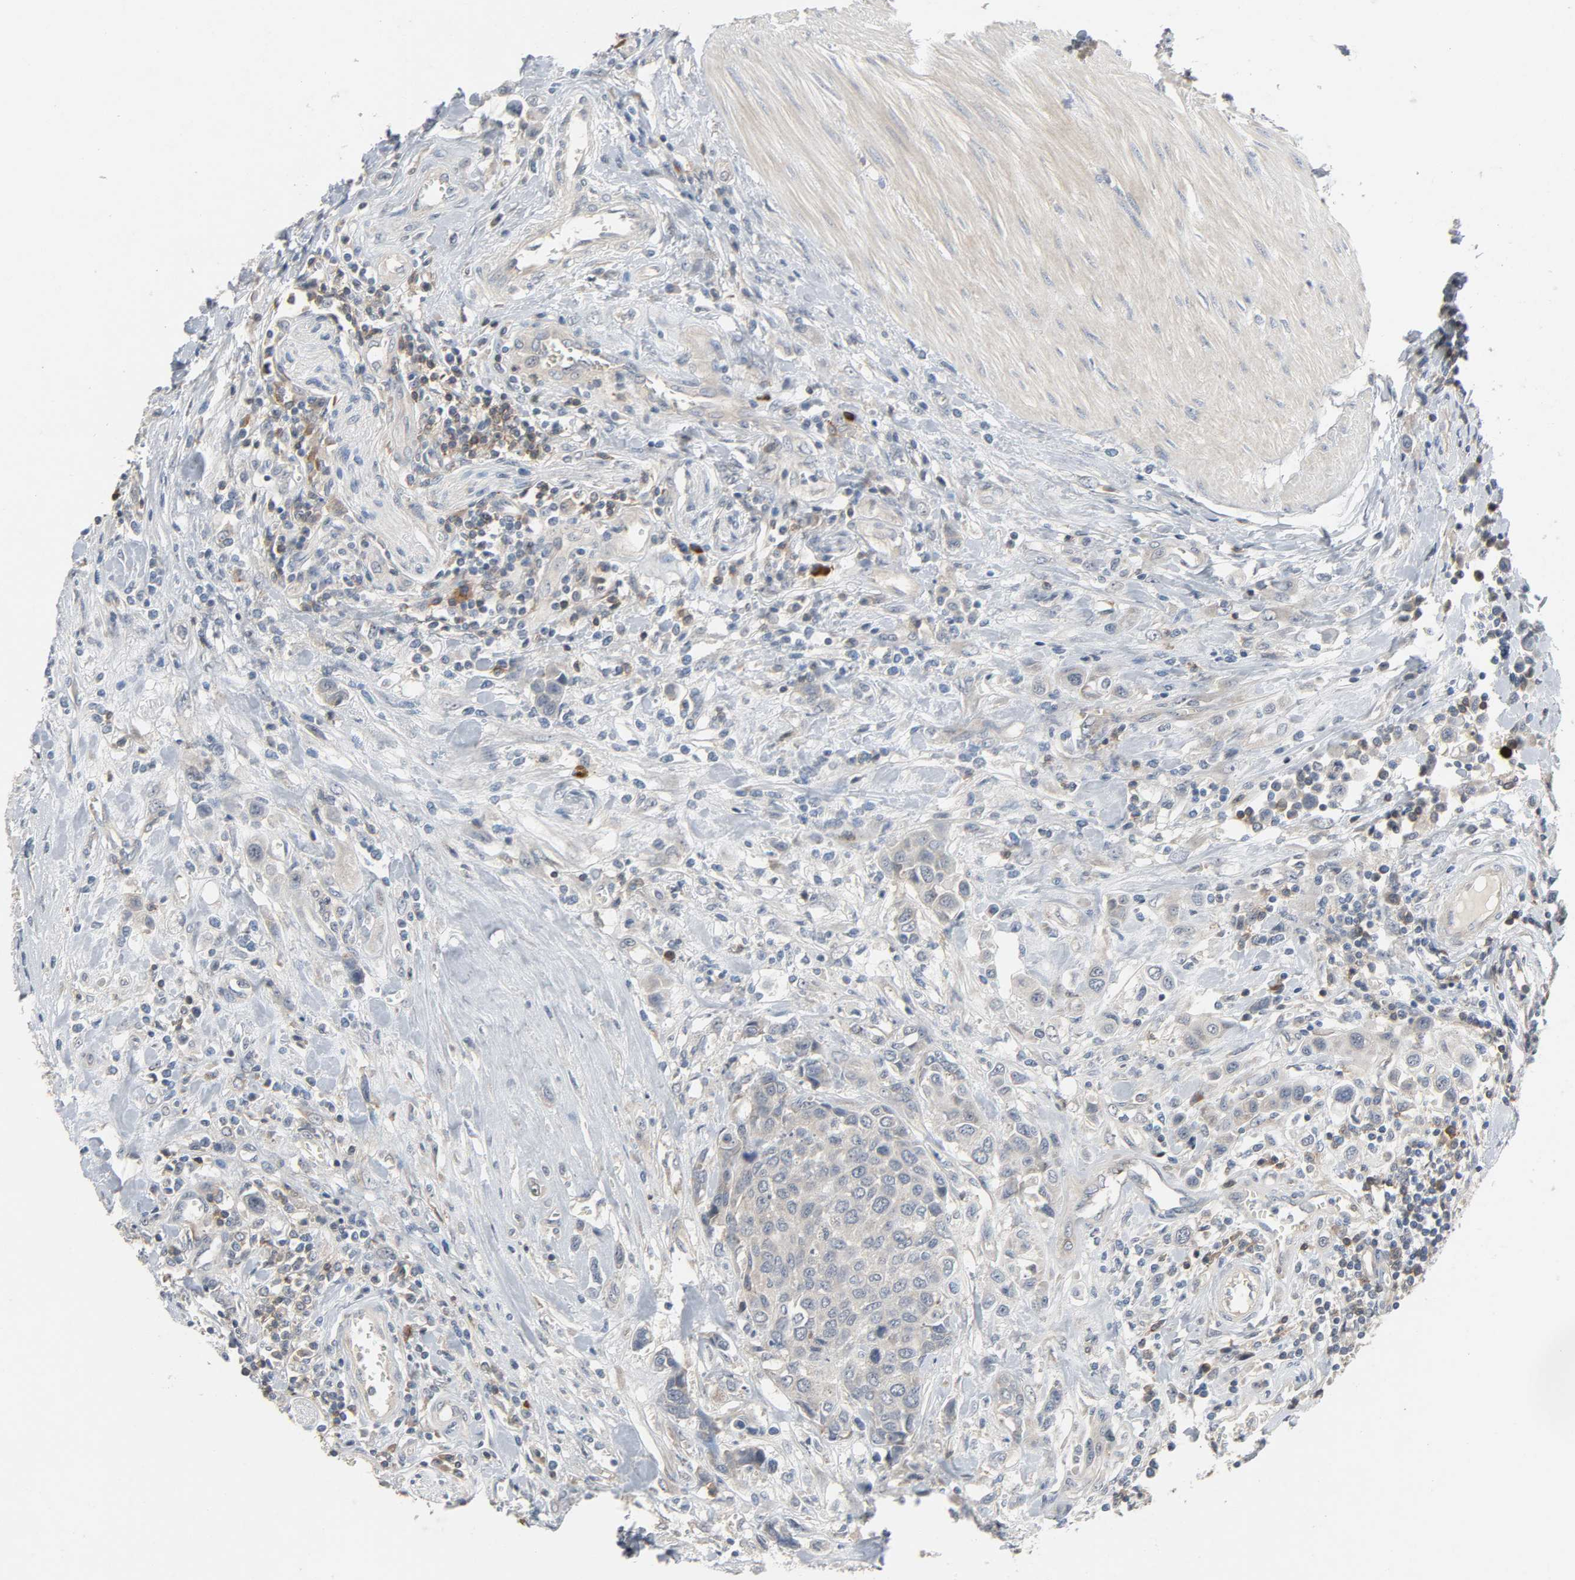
{"staining": {"intensity": "weak", "quantity": "<25%", "location": "cytoplasmic/membranous"}, "tissue": "urothelial cancer", "cell_type": "Tumor cells", "image_type": "cancer", "snomed": [{"axis": "morphology", "description": "Urothelial carcinoma, High grade"}, {"axis": "topography", "description": "Urinary bladder"}], "caption": "An IHC micrograph of urothelial cancer is shown. There is no staining in tumor cells of urothelial cancer.", "gene": "CD4", "patient": {"sex": "male", "age": 50}}